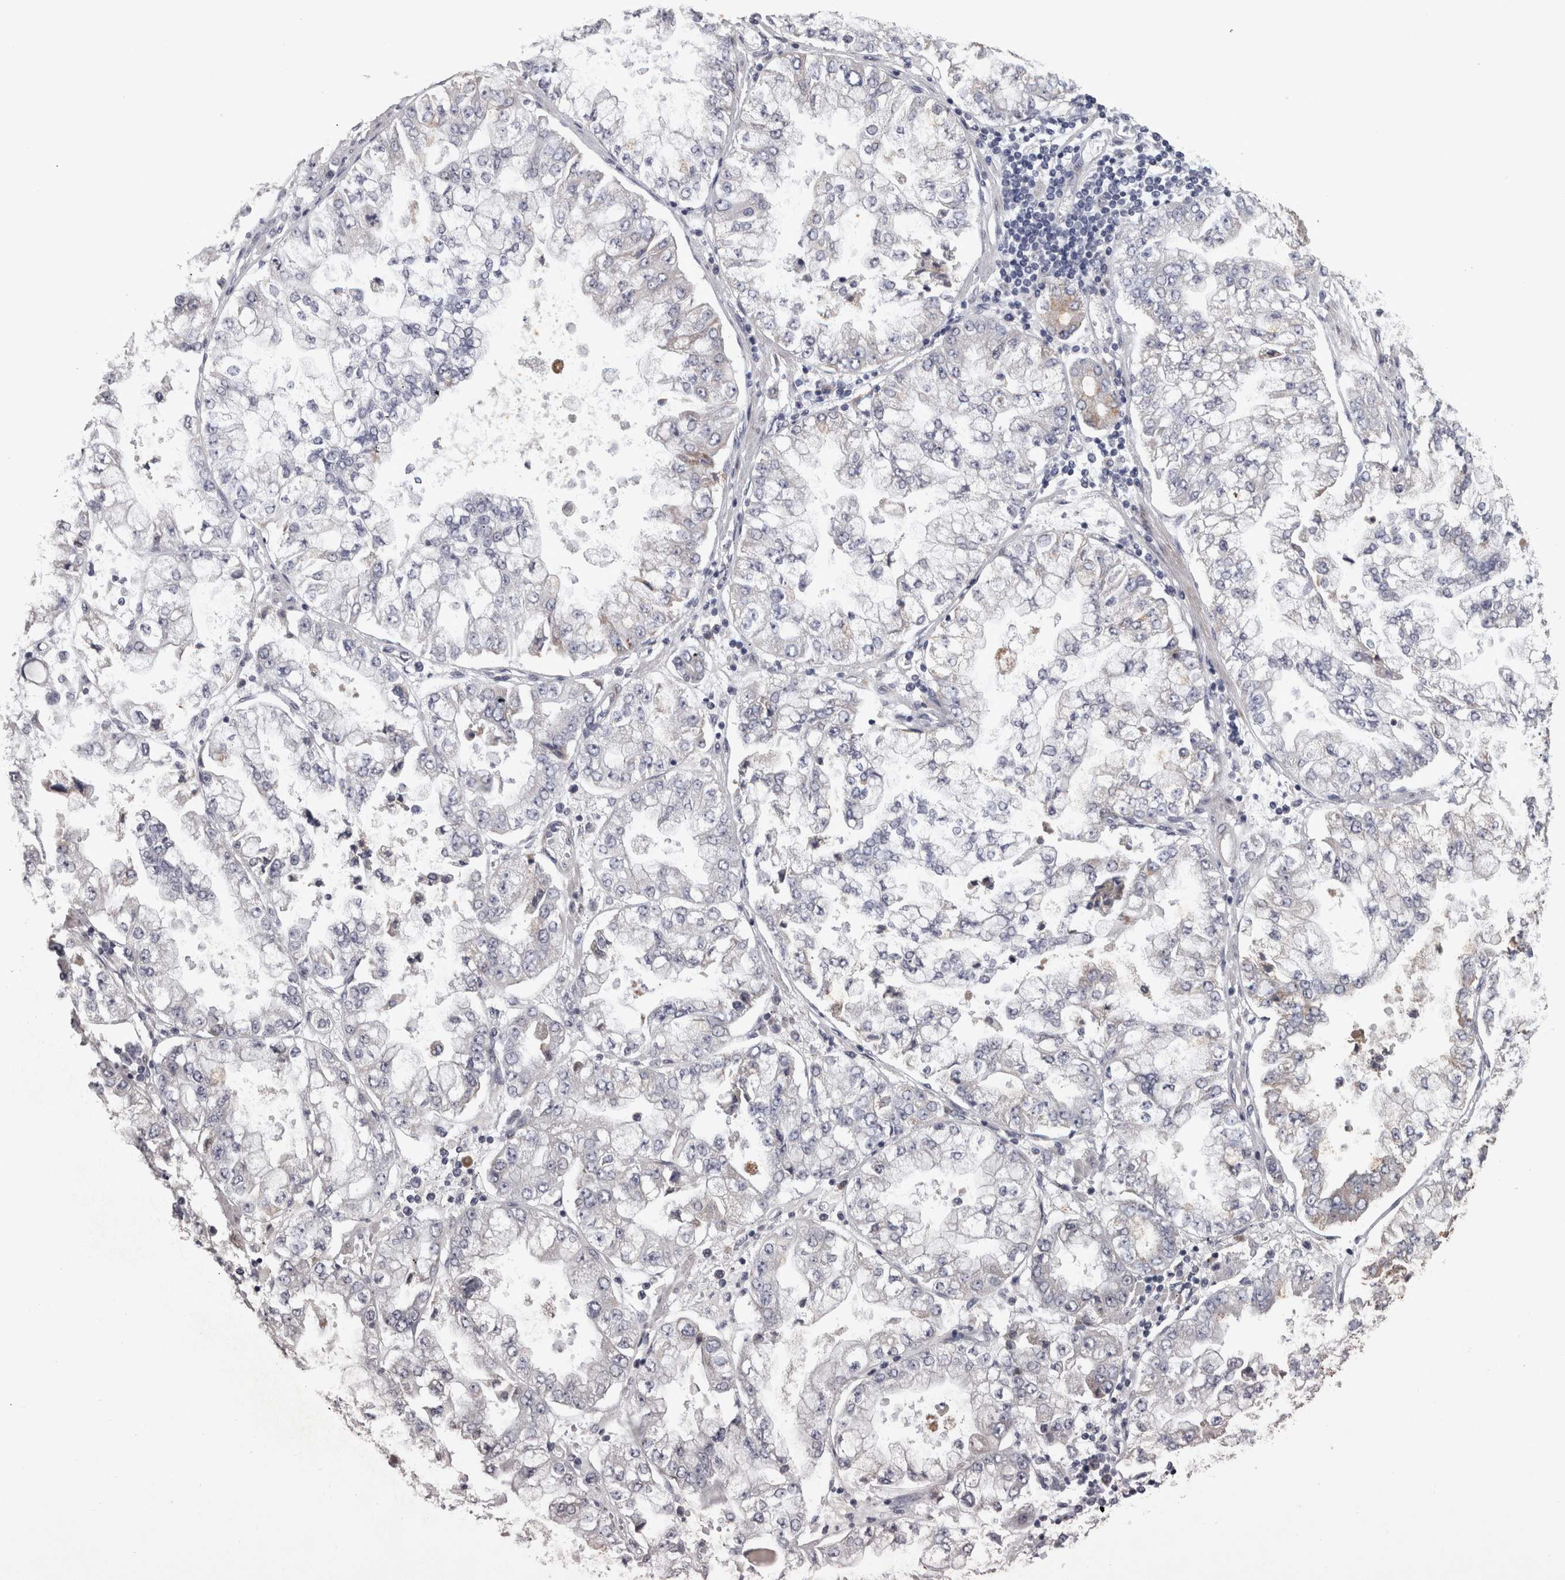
{"staining": {"intensity": "negative", "quantity": "none", "location": "none"}, "tissue": "stomach cancer", "cell_type": "Tumor cells", "image_type": "cancer", "snomed": [{"axis": "morphology", "description": "Adenocarcinoma, NOS"}, {"axis": "topography", "description": "Stomach"}], "caption": "Stomach cancer (adenocarcinoma) stained for a protein using immunohistochemistry reveals no staining tumor cells.", "gene": "DBT", "patient": {"sex": "male", "age": 76}}